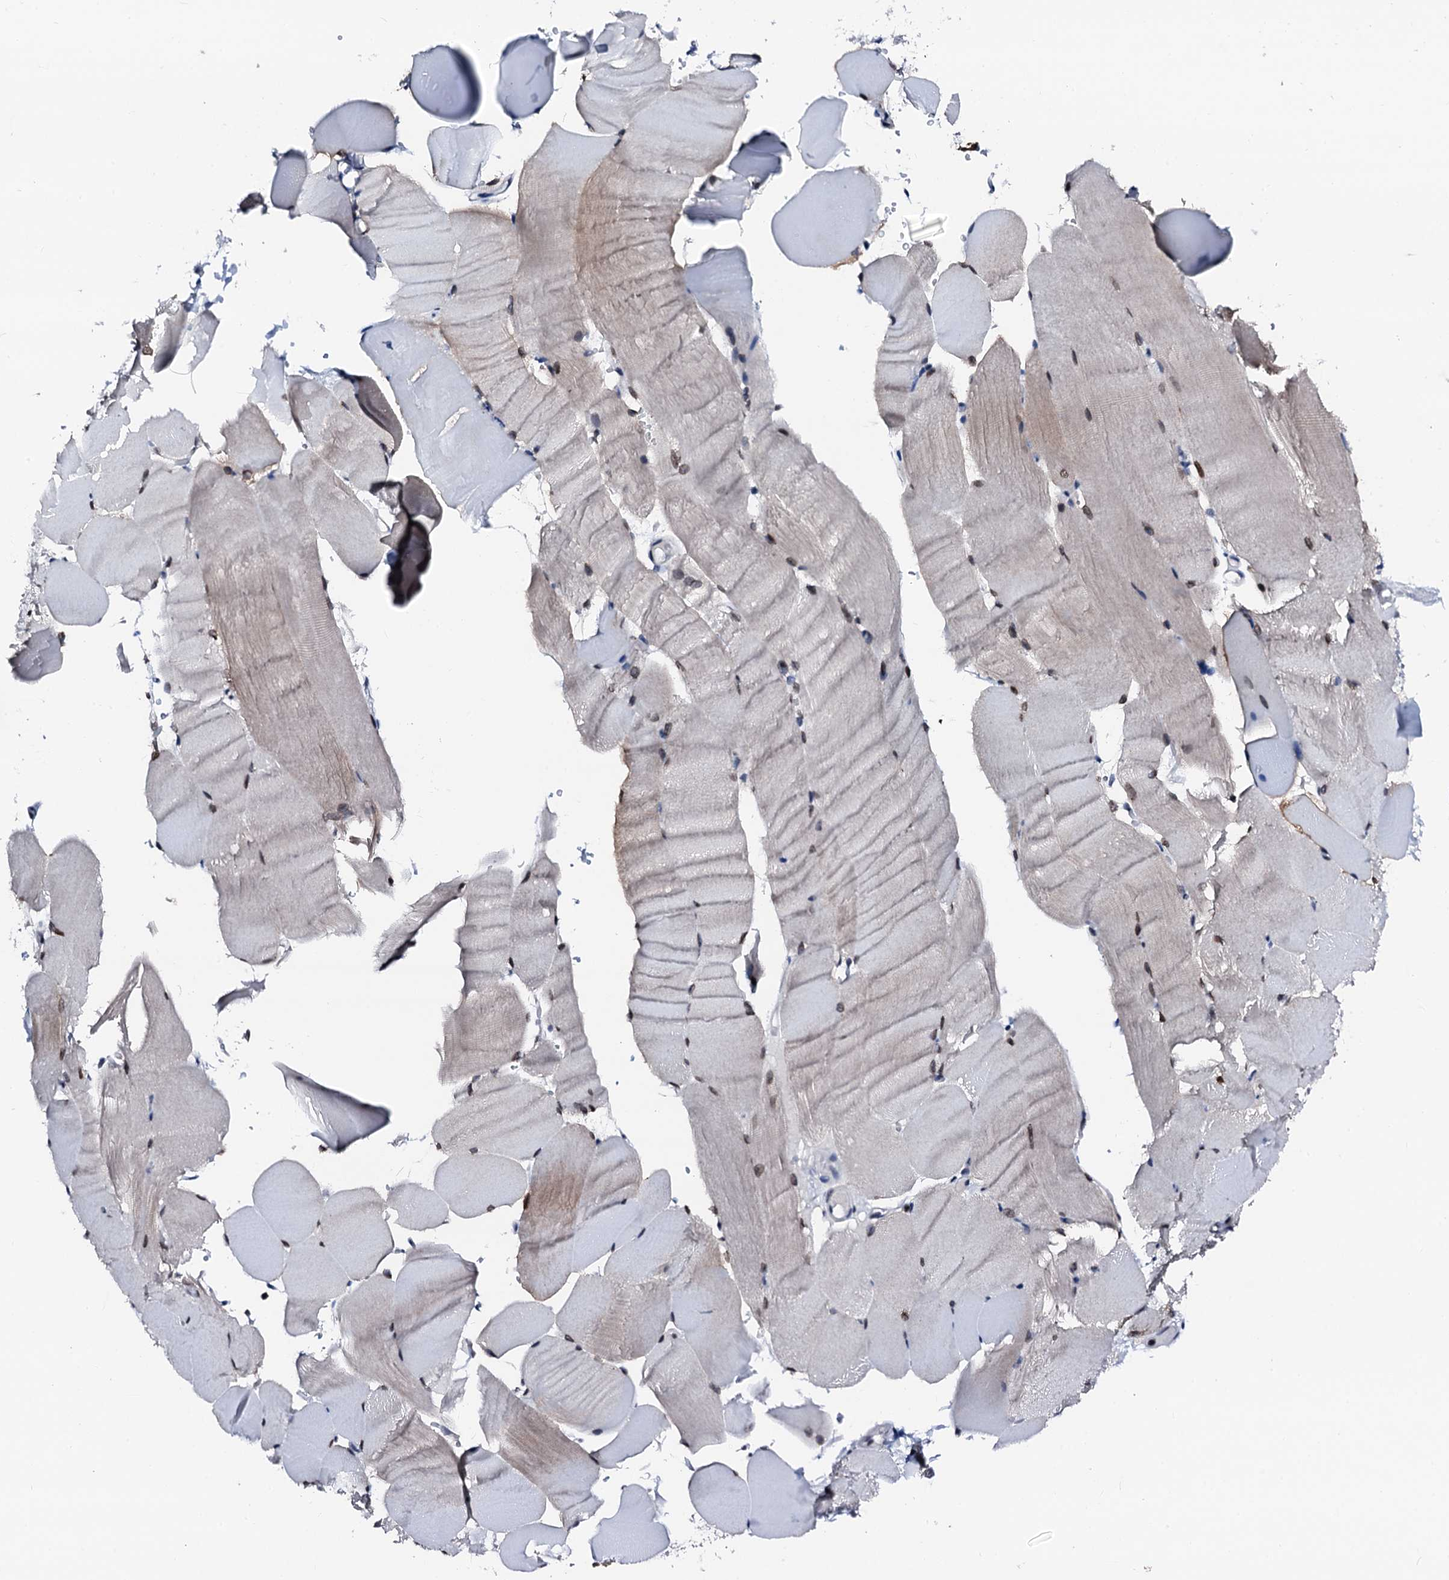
{"staining": {"intensity": "weak", "quantity": ">75%", "location": "nuclear"}, "tissue": "skeletal muscle", "cell_type": "Myocytes", "image_type": "normal", "snomed": [{"axis": "morphology", "description": "Normal tissue, NOS"}, {"axis": "topography", "description": "Skeletal muscle"}, {"axis": "topography", "description": "Parathyroid gland"}], "caption": "Unremarkable skeletal muscle shows weak nuclear expression in approximately >75% of myocytes.", "gene": "TRAFD1", "patient": {"sex": "female", "age": 37}}